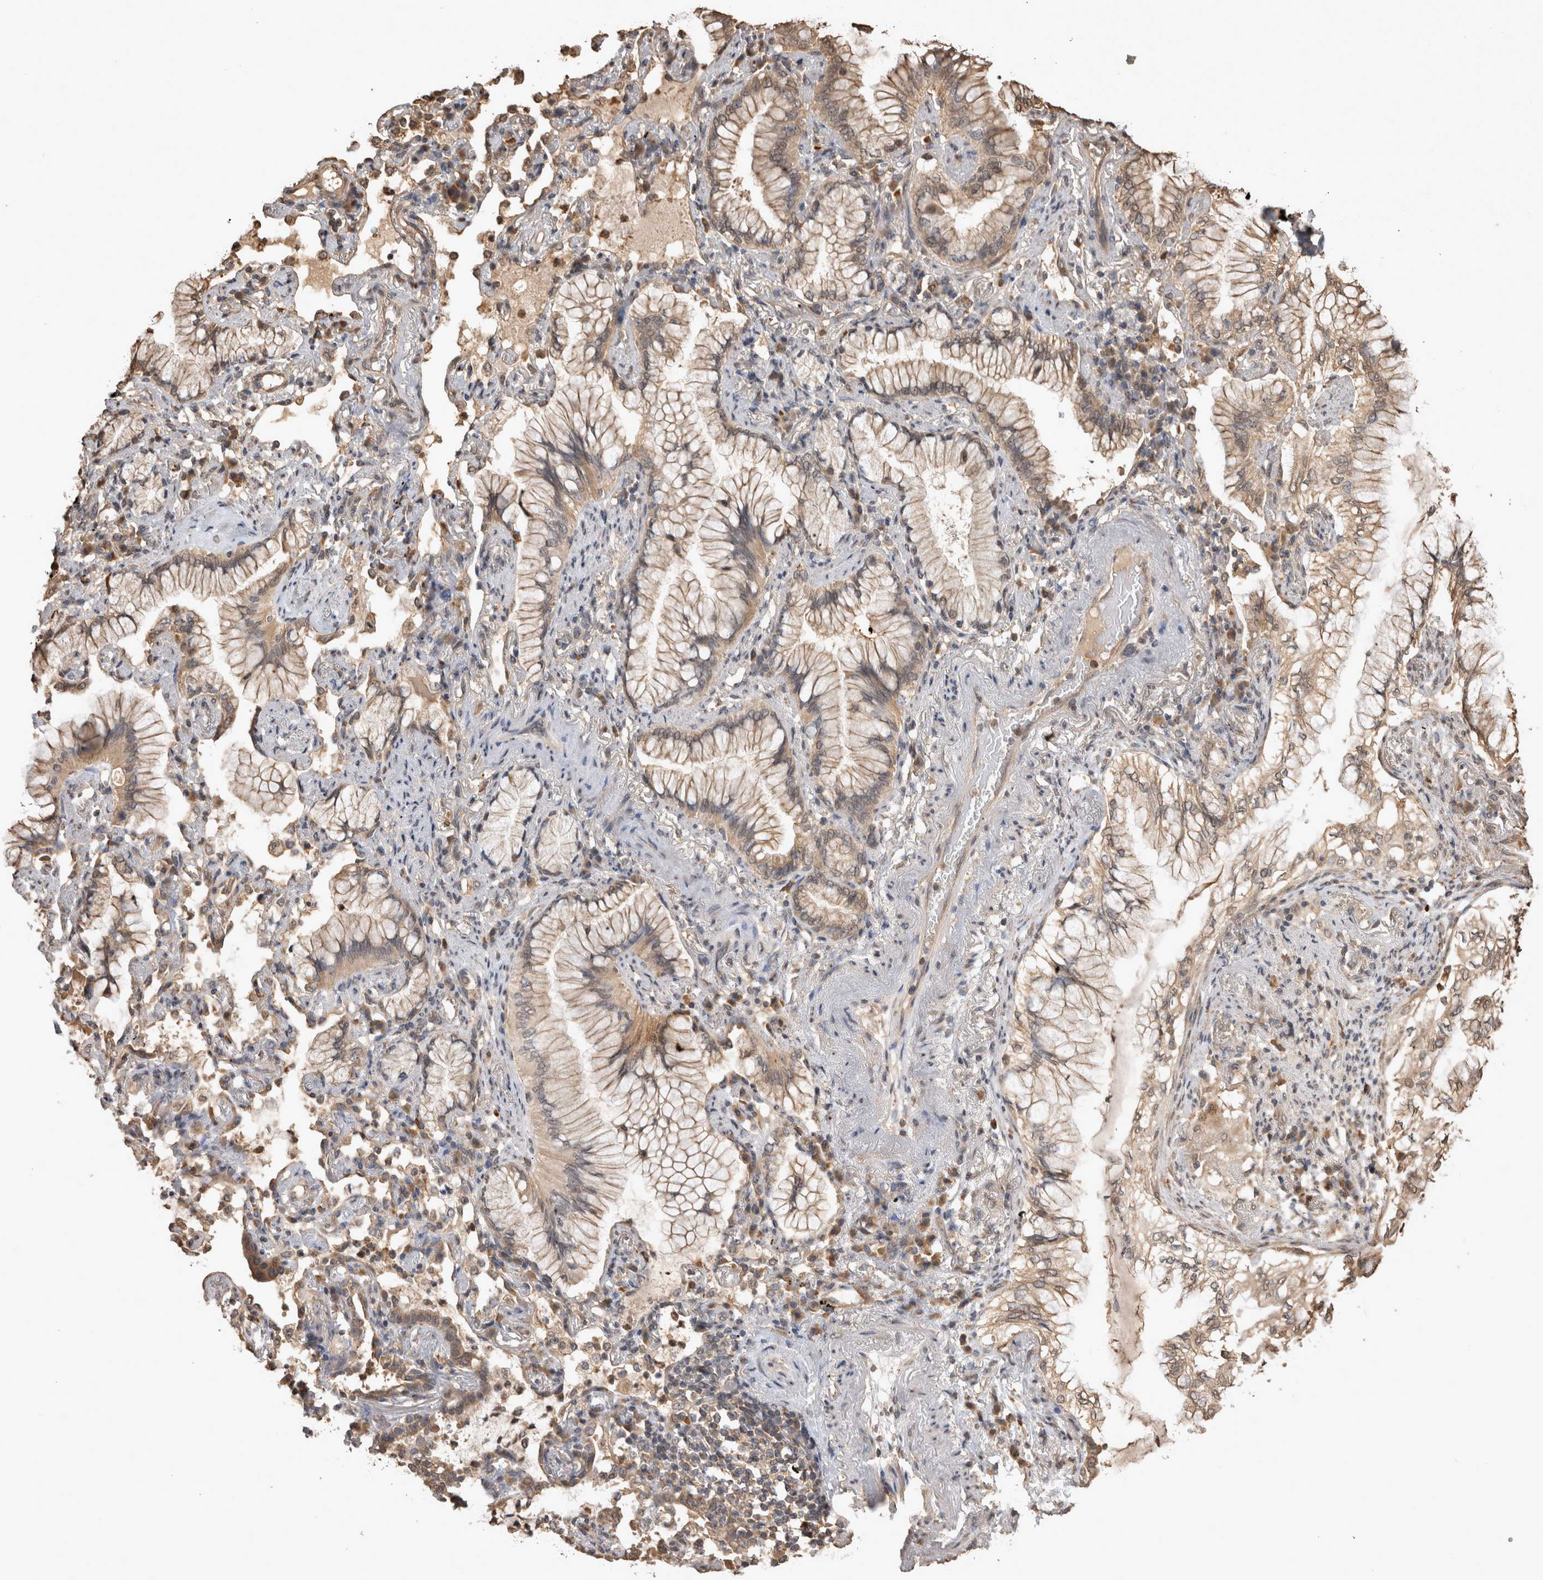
{"staining": {"intensity": "moderate", "quantity": ">75%", "location": "cytoplasmic/membranous"}, "tissue": "lung cancer", "cell_type": "Tumor cells", "image_type": "cancer", "snomed": [{"axis": "morphology", "description": "Adenocarcinoma, NOS"}, {"axis": "topography", "description": "Lung"}], "caption": "A photomicrograph of lung cancer stained for a protein shows moderate cytoplasmic/membranous brown staining in tumor cells.", "gene": "SOCS5", "patient": {"sex": "female", "age": 70}}